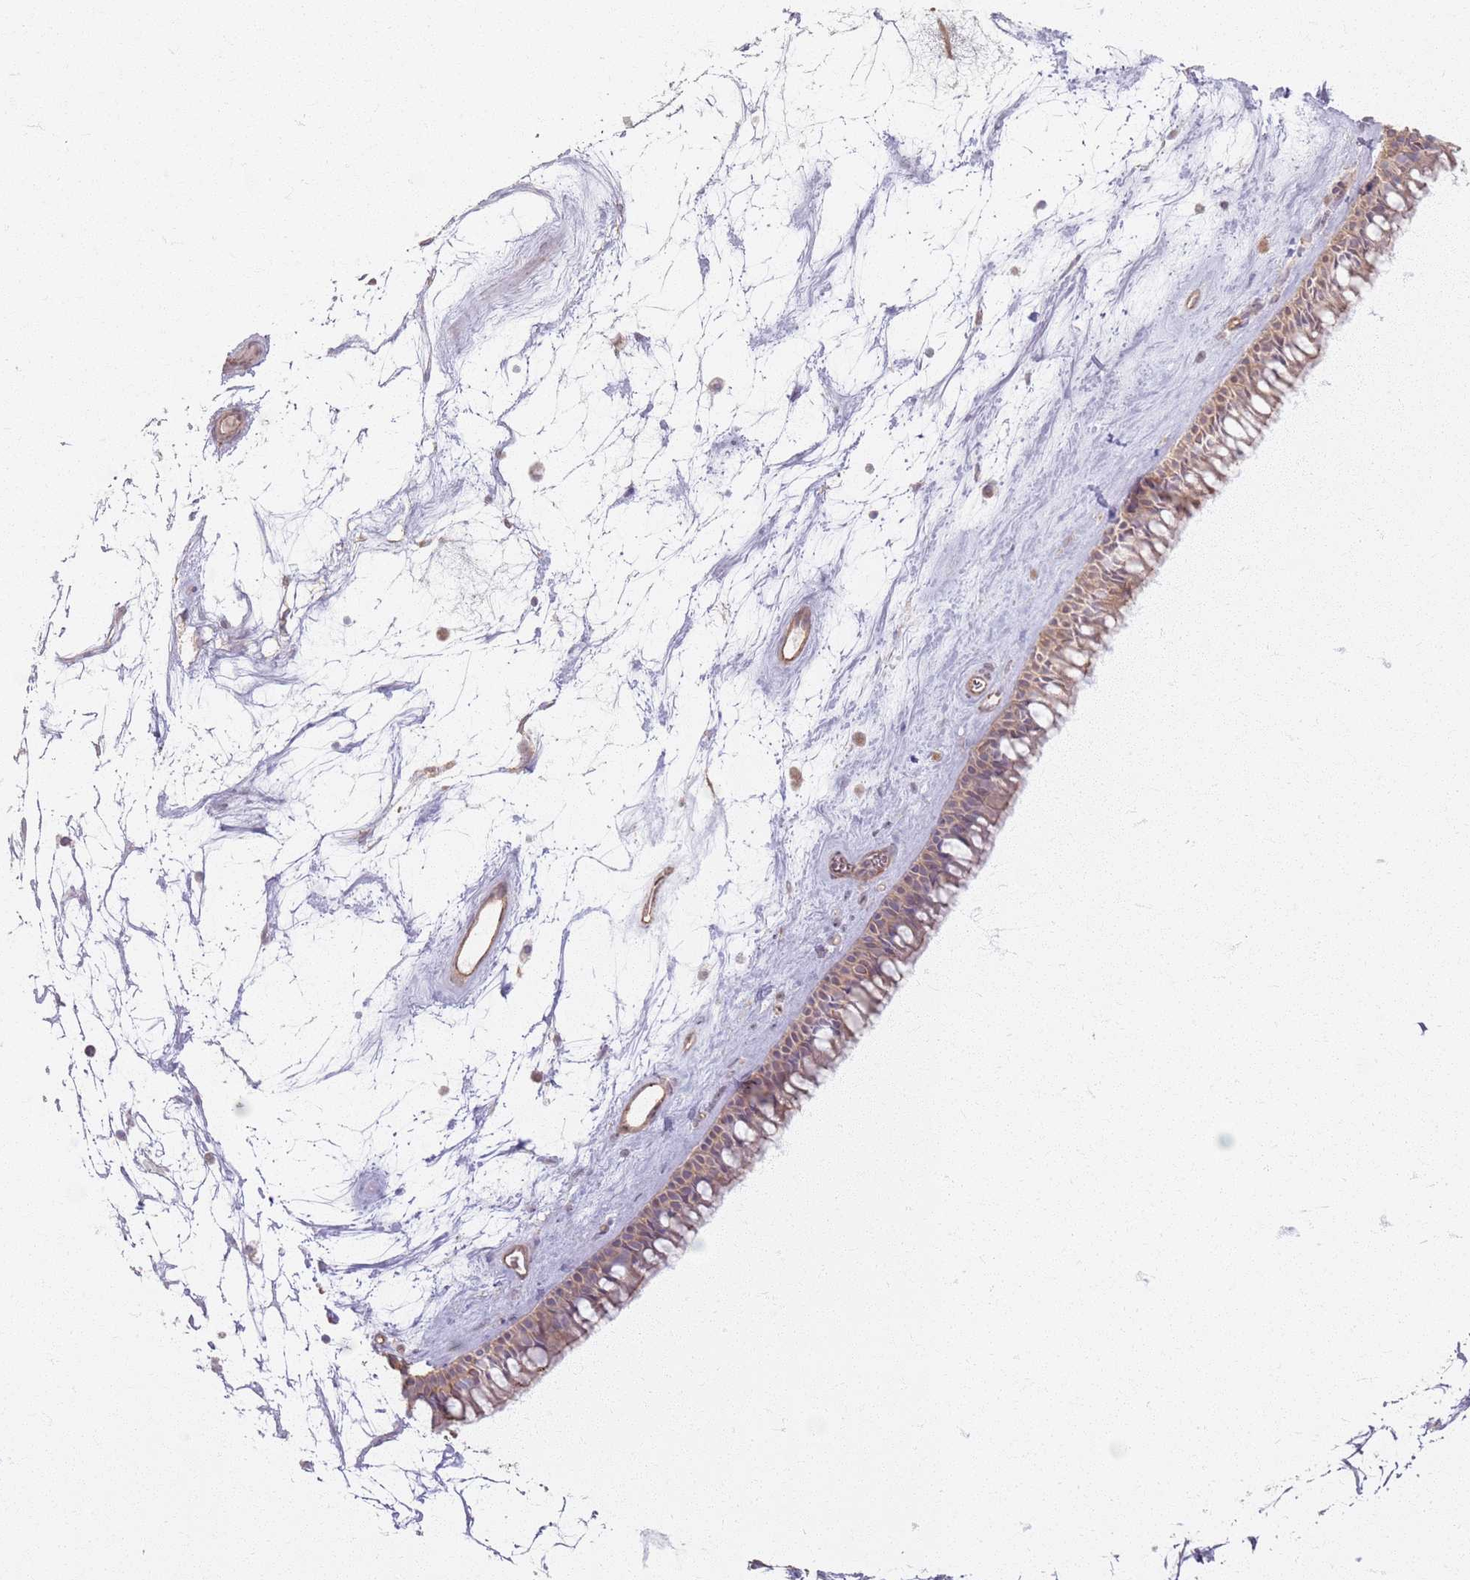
{"staining": {"intensity": "weak", "quantity": ">75%", "location": "cytoplasmic/membranous"}, "tissue": "nasopharynx", "cell_type": "Respiratory epithelial cells", "image_type": "normal", "snomed": [{"axis": "morphology", "description": "Normal tissue, NOS"}, {"axis": "topography", "description": "Nasopharynx"}], "caption": "Unremarkable nasopharynx was stained to show a protein in brown. There is low levels of weak cytoplasmic/membranous expression in about >75% of respiratory epithelial cells. The staining is performed using DAB (3,3'-diaminobenzidine) brown chromogen to label protein expression. The nuclei are counter-stained blue using hematoxylin.", "gene": "KCNA5", "patient": {"sex": "male", "age": 64}}